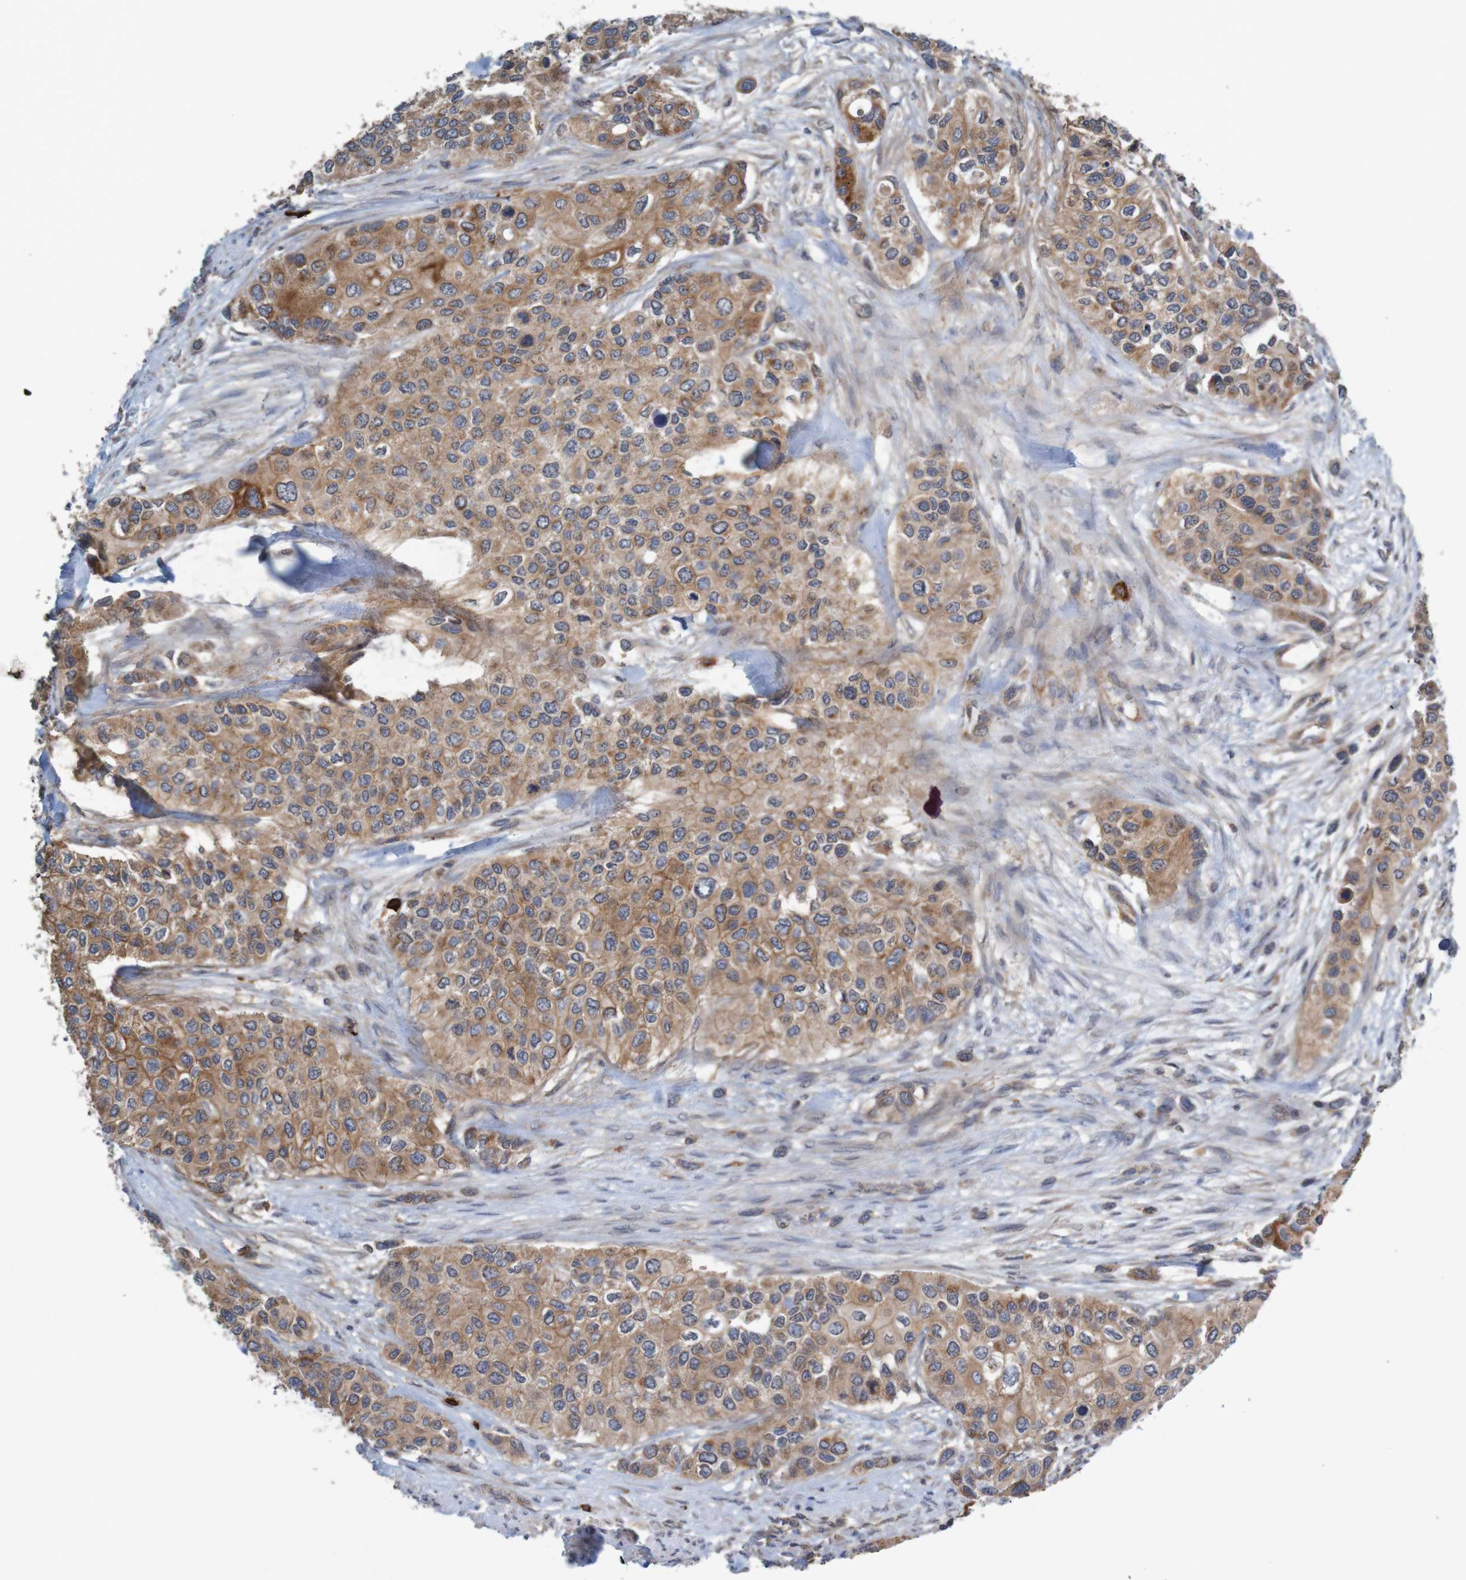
{"staining": {"intensity": "moderate", "quantity": ">75%", "location": "cytoplasmic/membranous"}, "tissue": "urothelial cancer", "cell_type": "Tumor cells", "image_type": "cancer", "snomed": [{"axis": "morphology", "description": "Urothelial carcinoma, High grade"}, {"axis": "topography", "description": "Urinary bladder"}], "caption": "Brown immunohistochemical staining in high-grade urothelial carcinoma displays moderate cytoplasmic/membranous positivity in approximately >75% of tumor cells.", "gene": "B3GAT2", "patient": {"sex": "female", "age": 56}}